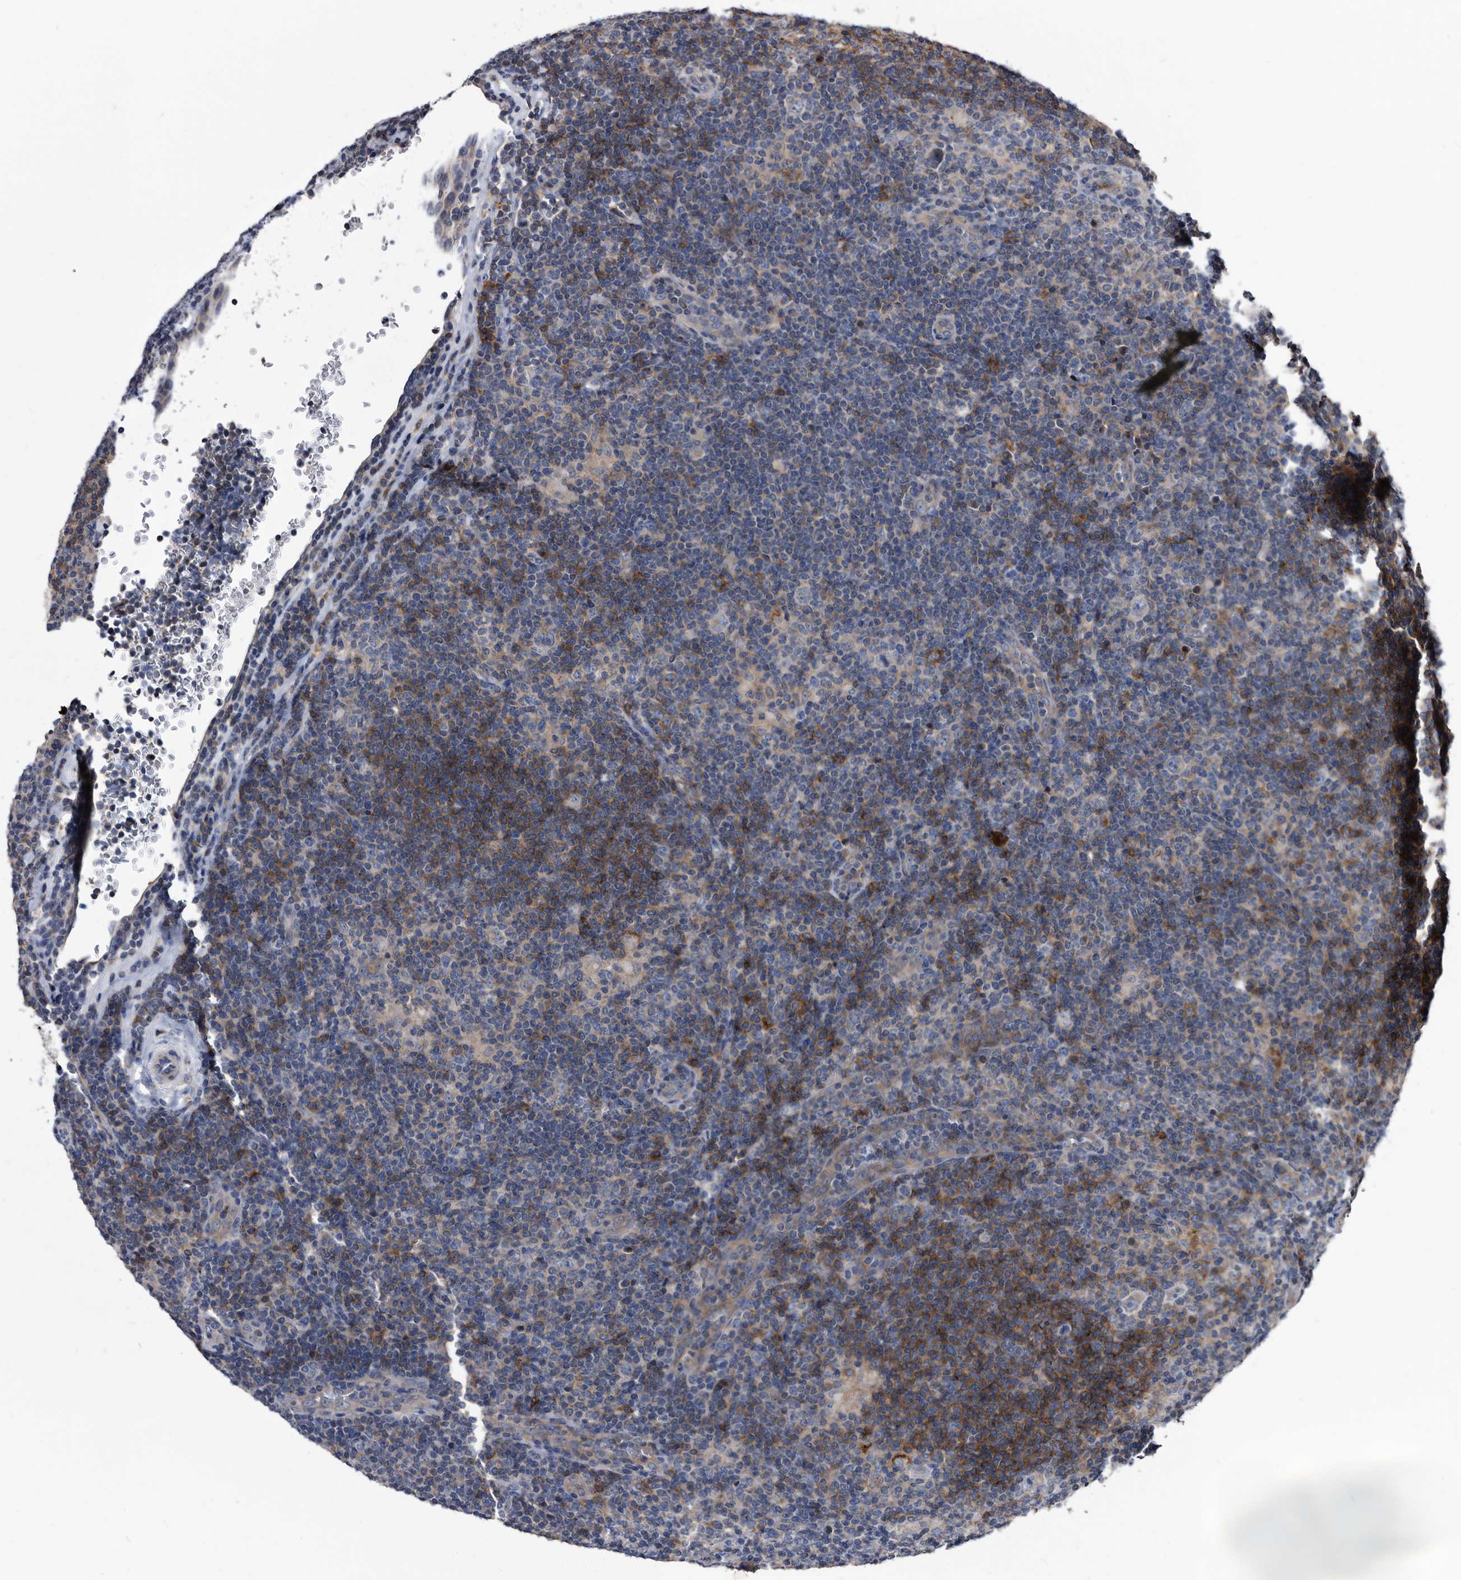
{"staining": {"intensity": "negative", "quantity": "none", "location": "none"}, "tissue": "lymphoma", "cell_type": "Tumor cells", "image_type": "cancer", "snomed": [{"axis": "morphology", "description": "Hodgkin's disease, NOS"}, {"axis": "topography", "description": "Lymph node"}], "caption": "A high-resolution histopathology image shows IHC staining of lymphoma, which exhibits no significant staining in tumor cells. (Brightfield microscopy of DAB (3,3'-diaminobenzidine) IHC at high magnification).", "gene": "DTNBP1", "patient": {"sex": "female", "age": 57}}